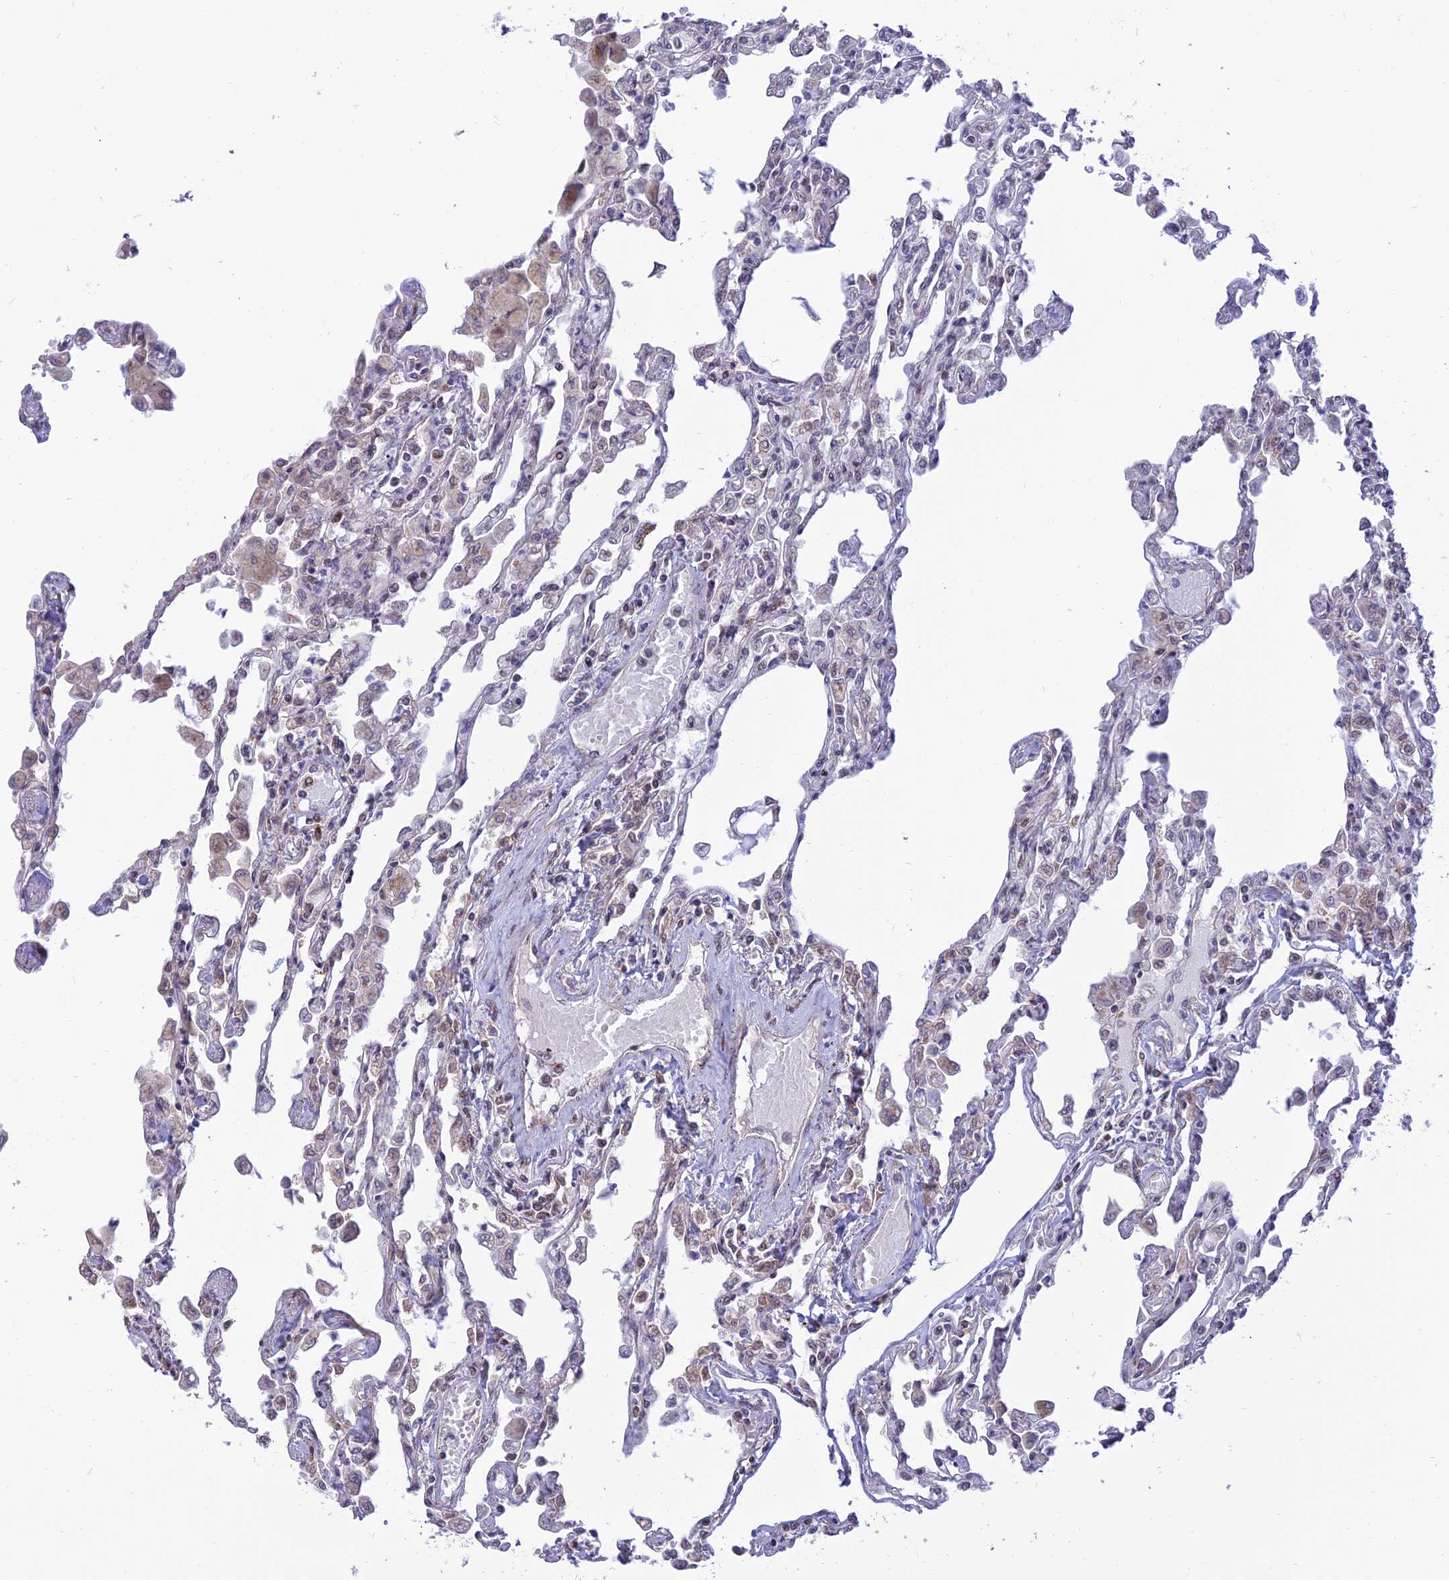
{"staining": {"intensity": "negative", "quantity": "none", "location": "none"}, "tissue": "lung", "cell_type": "Alveolar cells", "image_type": "normal", "snomed": [{"axis": "morphology", "description": "Normal tissue, NOS"}, {"axis": "topography", "description": "Bronchus"}, {"axis": "topography", "description": "Lung"}], "caption": "A photomicrograph of human lung is negative for staining in alveolar cells. (DAB immunohistochemistry, high magnification).", "gene": "GOLGA3", "patient": {"sex": "female", "age": 49}}